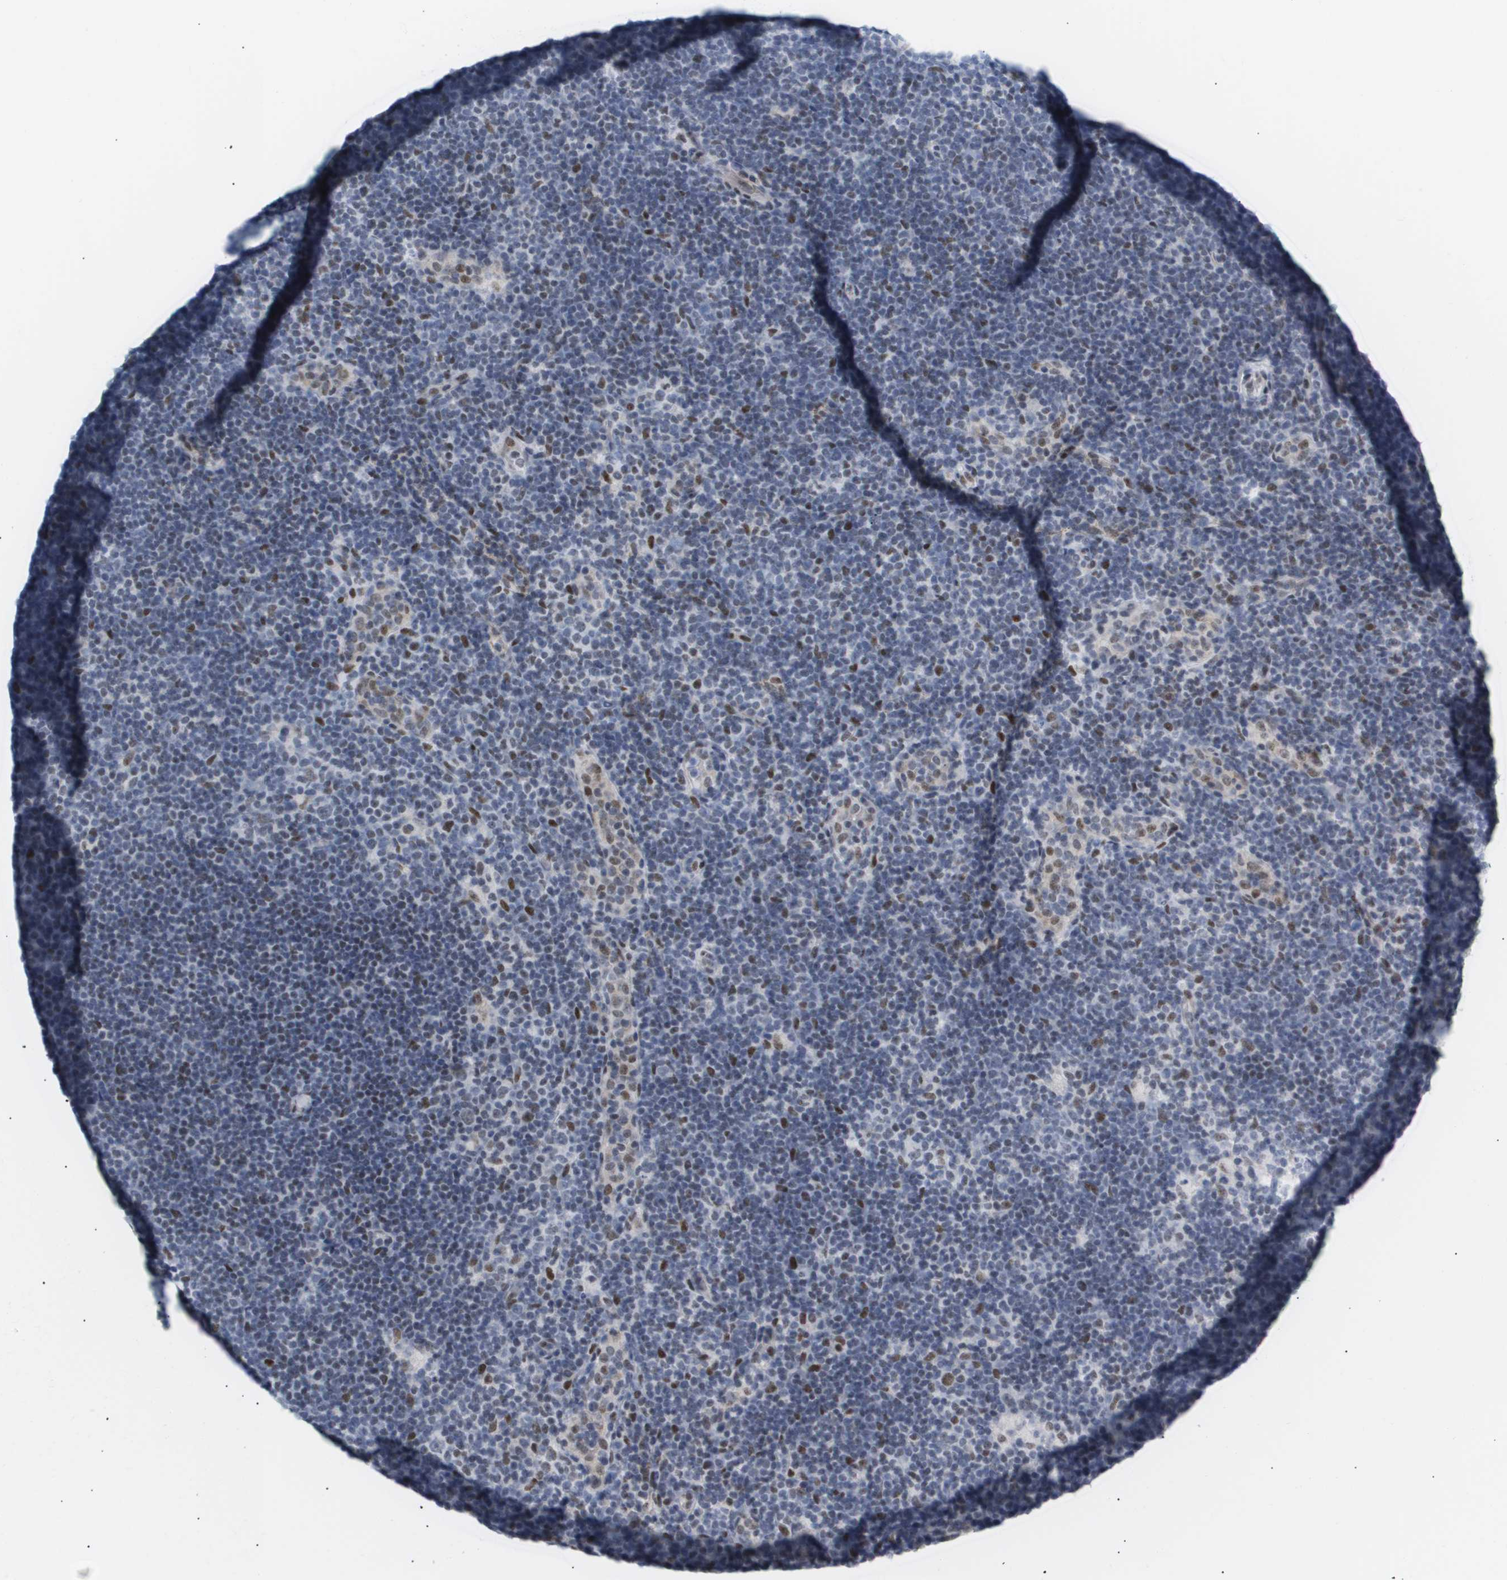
{"staining": {"intensity": "moderate", "quantity": "<25%", "location": "nuclear"}, "tissue": "lymphoma", "cell_type": "Tumor cells", "image_type": "cancer", "snomed": [{"axis": "morphology", "description": "Hodgkin's disease, NOS"}, {"axis": "topography", "description": "Lymph node"}], "caption": "Lymphoma stained for a protein demonstrates moderate nuclear positivity in tumor cells.", "gene": "PPARD", "patient": {"sex": "female", "age": 57}}